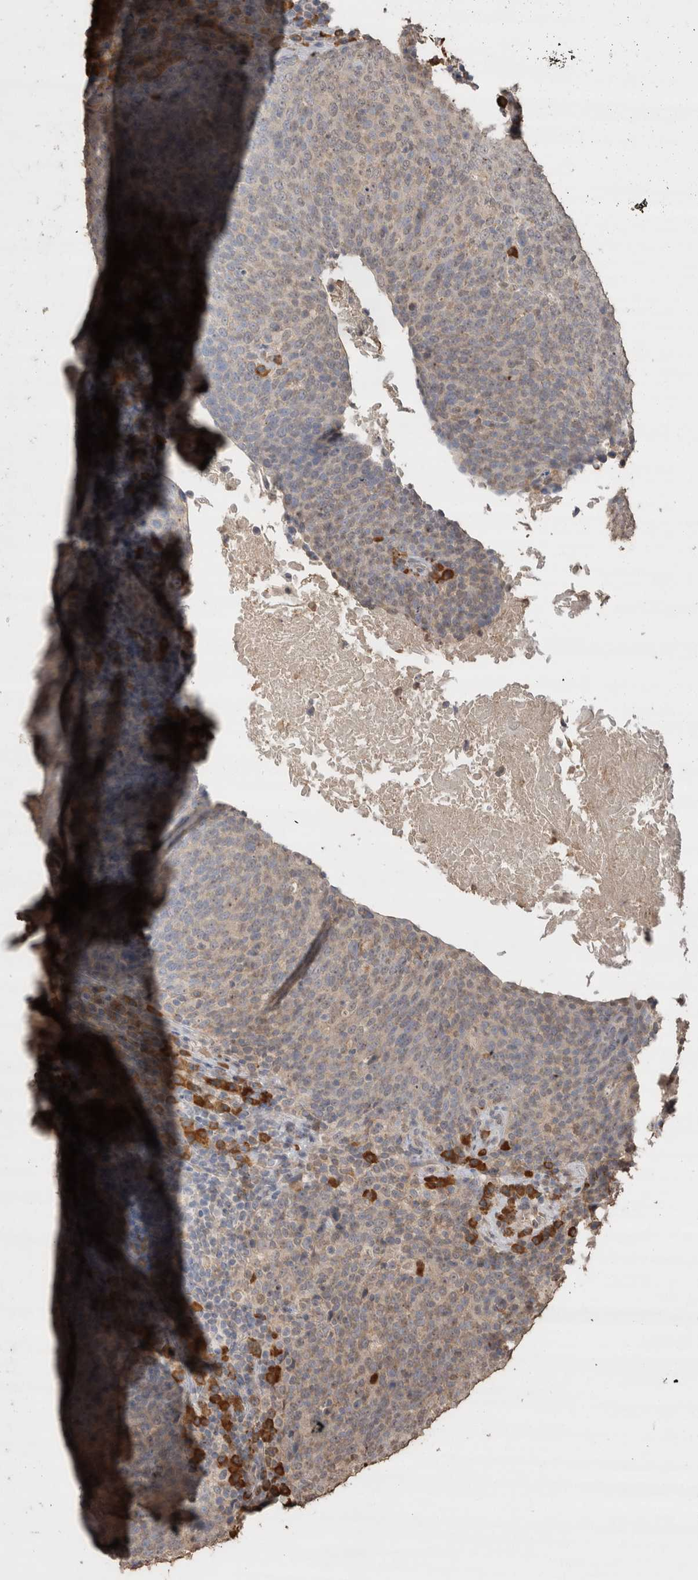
{"staining": {"intensity": "weak", "quantity": ">75%", "location": "cytoplasmic/membranous,nuclear"}, "tissue": "head and neck cancer", "cell_type": "Tumor cells", "image_type": "cancer", "snomed": [{"axis": "morphology", "description": "Squamous cell carcinoma, NOS"}, {"axis": "morphology", "description": "Squamous cell carcinoma, metastatic, NOS"}, {"axis": "topography", "description": "Lymph node"}, {"axis": "topography", "description": "Head-Neck"}], "caption": "Immunohistochemistry (IHC) photomicrograph of human head and neck squamous cell carcinoma stained for a protein (brown), which displays low levels of weak cytoplasmic/membranous and nuclear positivity in approximately >75% of tumor cells.", "gene": "CRELD2", "patient": {"sex": "male", "age": 62}}